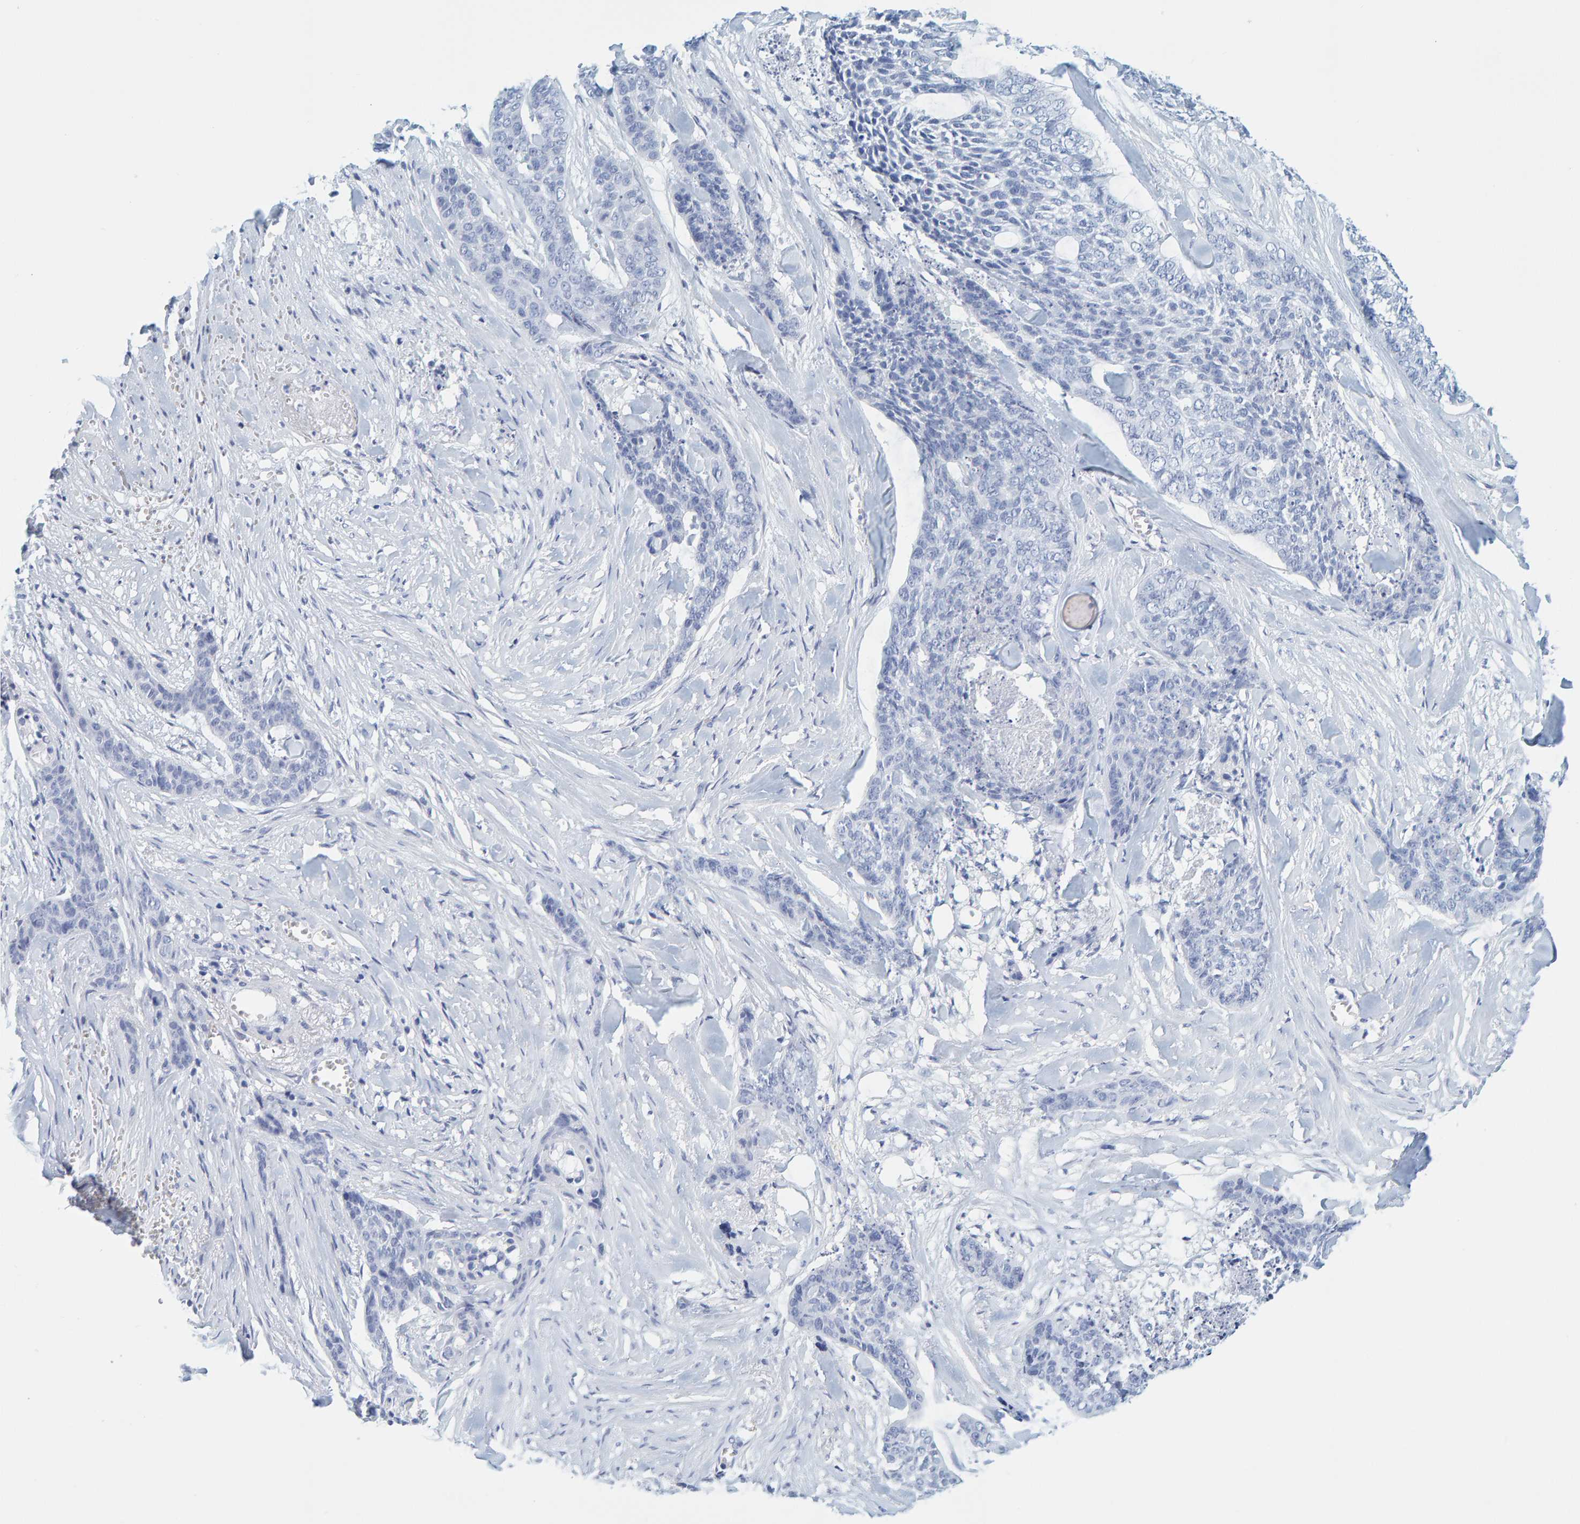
{"staining": {"intensity": "negative", "quantity": "none", "location": "none"}, "tissue": "skin cancer", "cell_type": "Tumor cells", "image_type": "cancer", "snomed": [{"axis": "morphology", "description": "Basal cell carcinoma"}, {"axis": "topography", "description": "Skin"}], "caption": "DAB immunohistochemical staining of human skin cancer (basal cell carcinoma) shows no significant staining in tumor cells.", "gene": "SFTPC", "patient": {"sex": "female", "age": 64}}